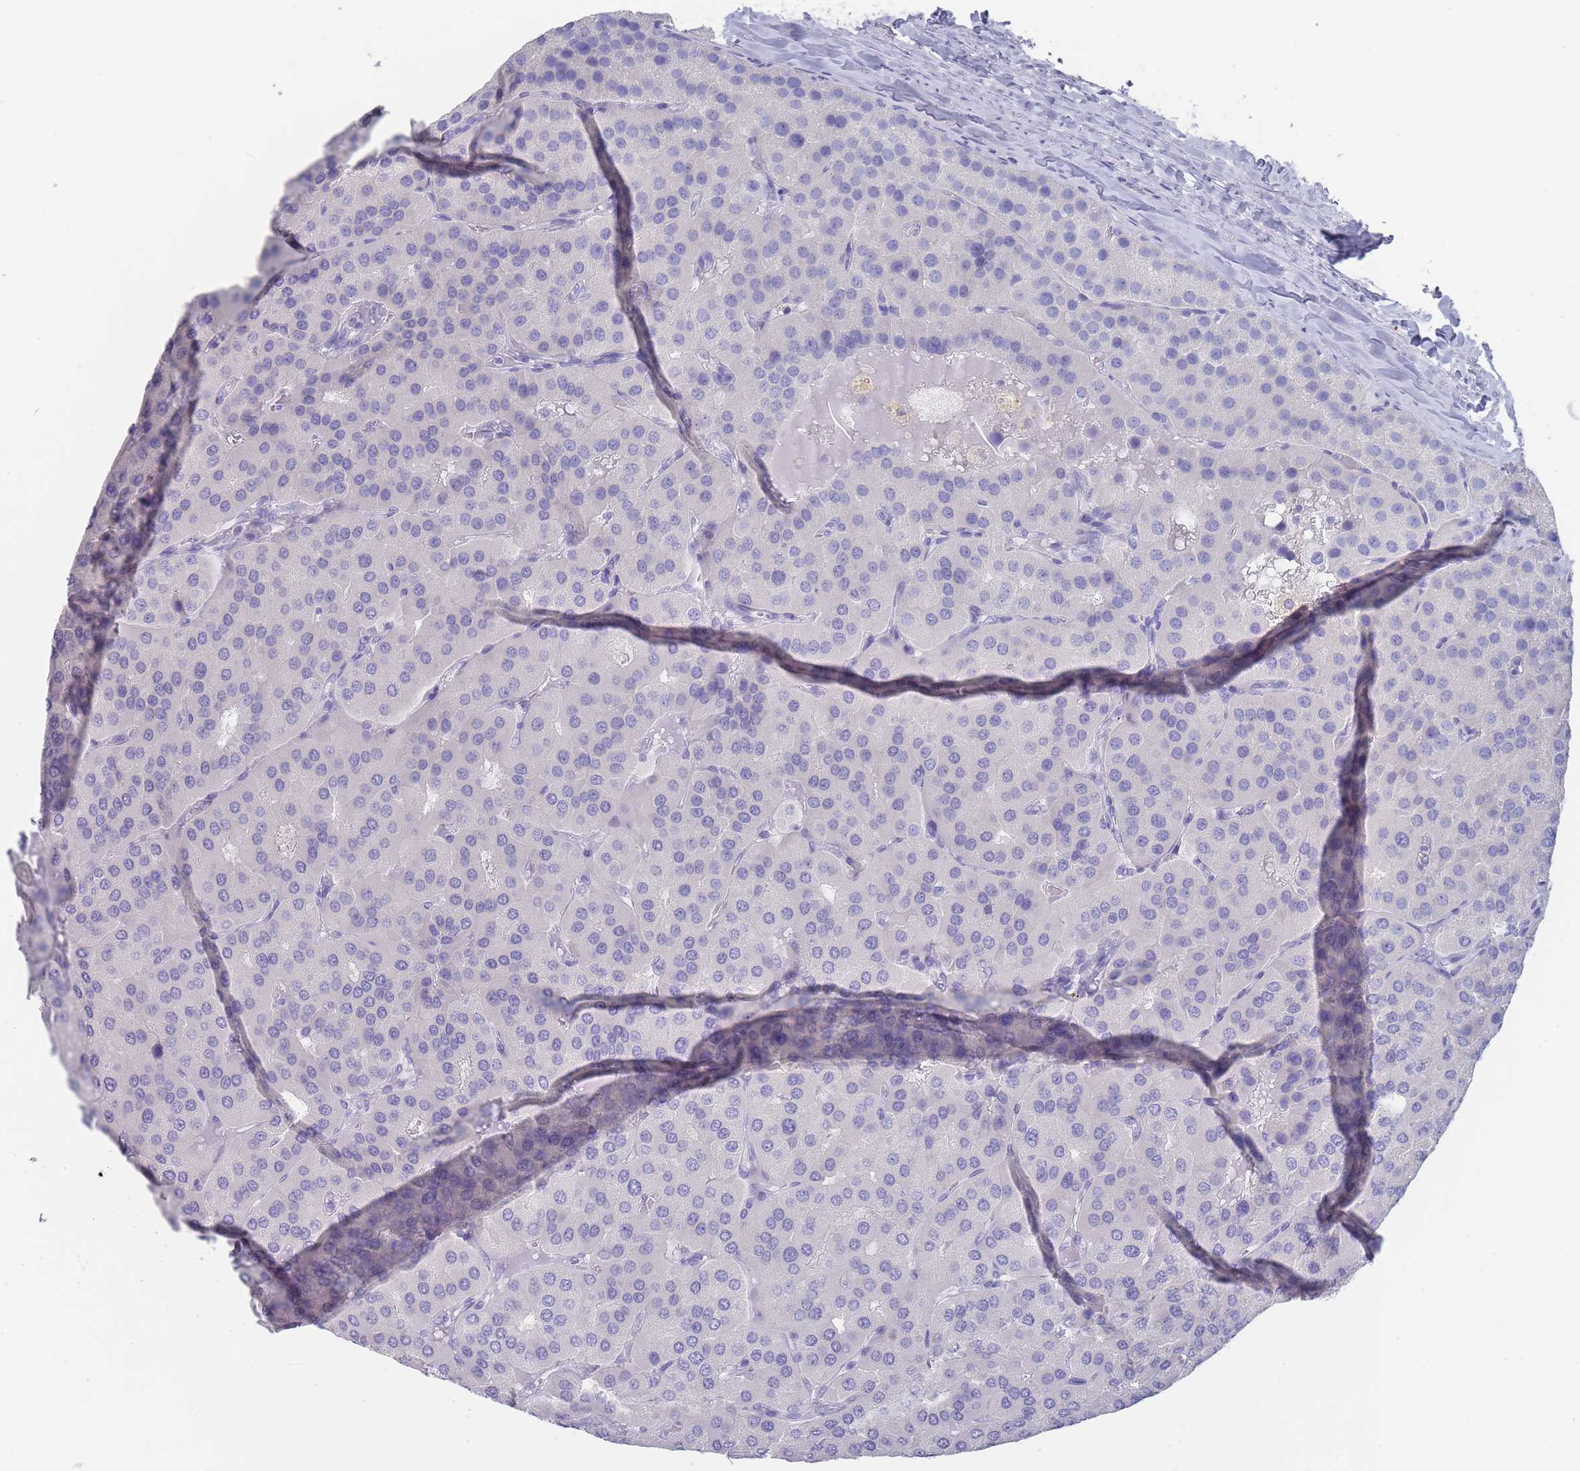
{"staining": {"intensity": "negative", "quantity": "none", "location": "none"}, "tissue": "parathyroid gland", "cell_type": "Glandular cells", "image_type": "normal", "snomed": [{"axis": "morphology", "description": "Normal tissue, NOS"}, {"axis": "morphology", "description": "Adenoma, NOS"}, {"axis": "topography", "description": "Parathyroid gland"}], "caption": "High power microscopy histopathology image of an immunohistochemistry micrograph of benign parathyroid gland, revealing no significant staining in glandular cells.", "gene": "RAB2B", "patient": {"sex": "female", "age": 86}}